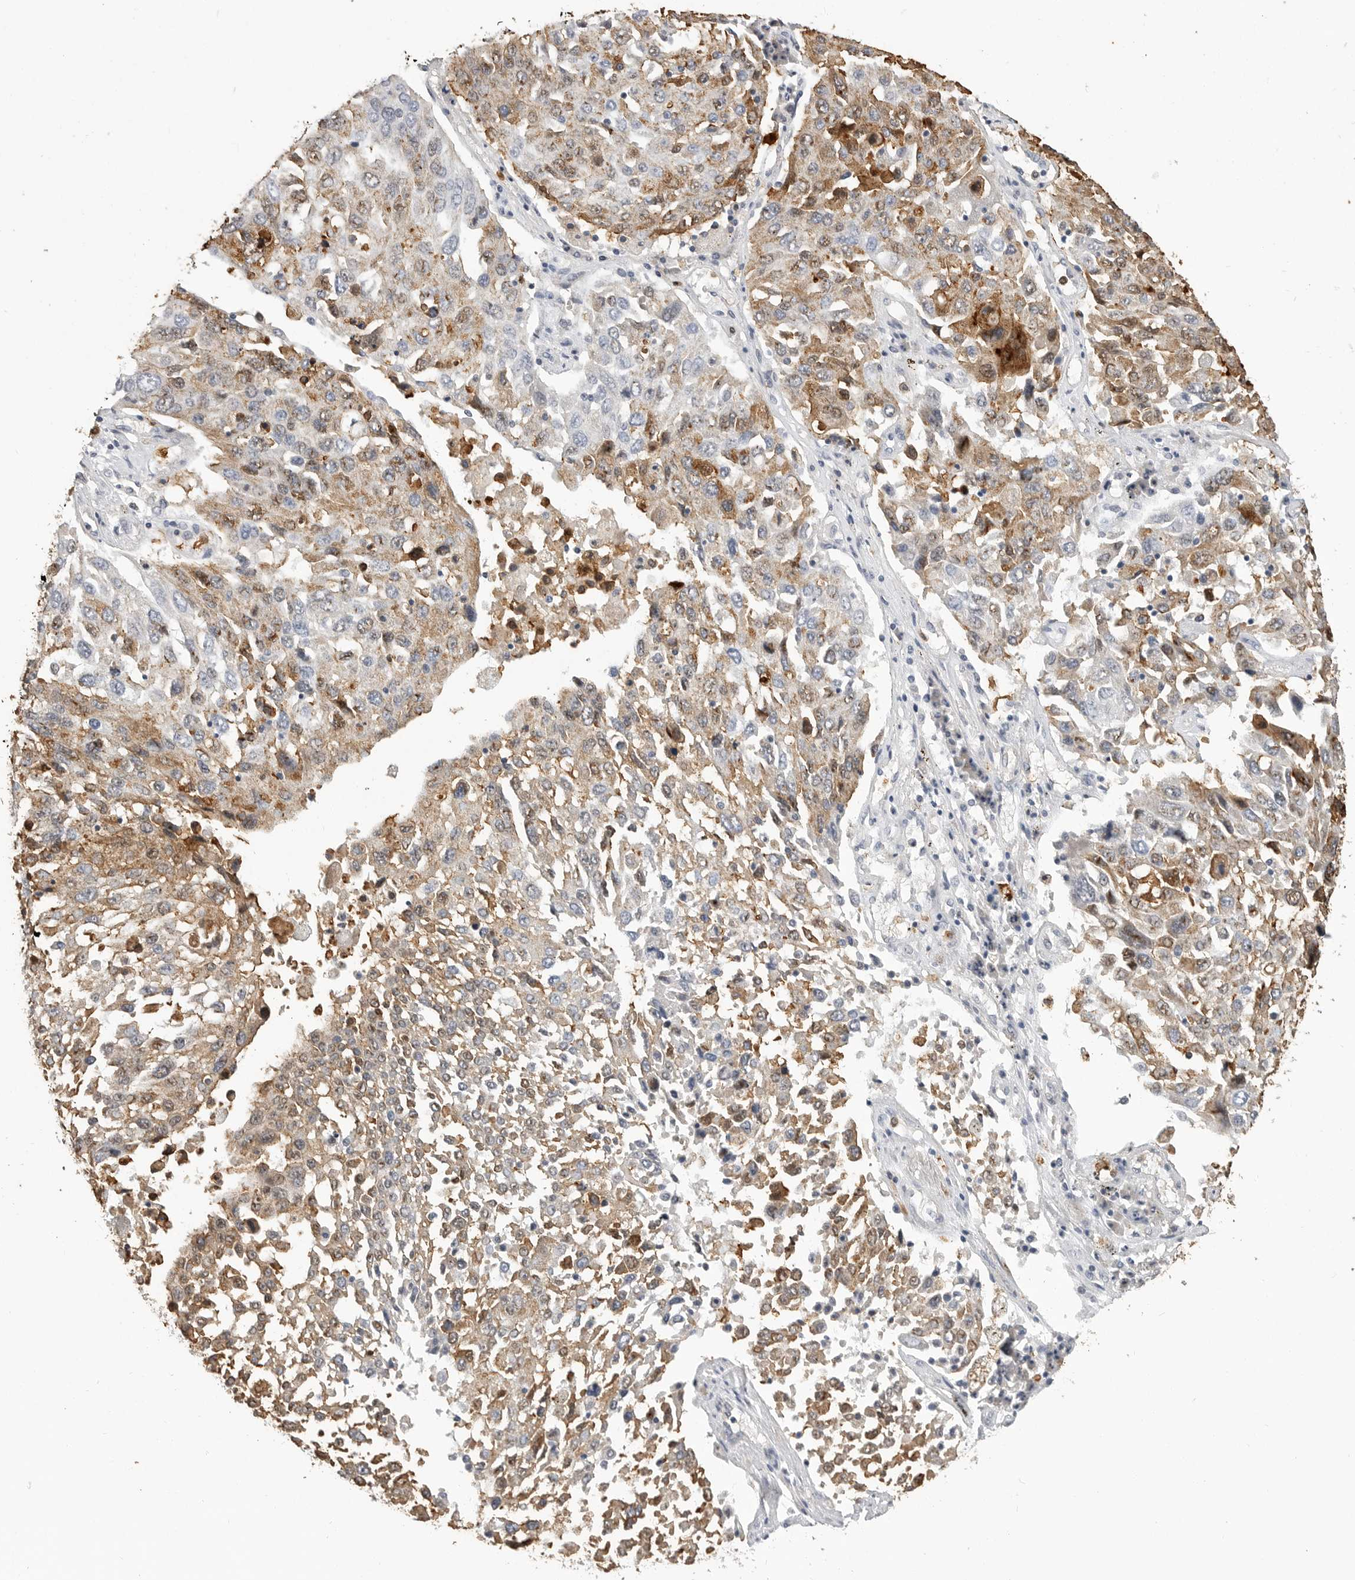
{"staining": {"intensity": "moderate", "quantity": ">75%", "location": "cytoplasmic/membranous"}, "tissue": "lung cancer", "cell_type": "Tumor cells", "image_type": "cancer", "snomed": [{"axis": "morphology", "description": "Squamous cell carcinoma, NOS"}, {"axis": "topography", "description": "Lung"}], "caption": "About >75% of tumor cells in human lung cancer show moderate cytoplasmic/membranous protein staining as visualized by brown immunohistochemical staining.", "gene": "LTBR", "patient": {"sex": "male", "age": 65}}